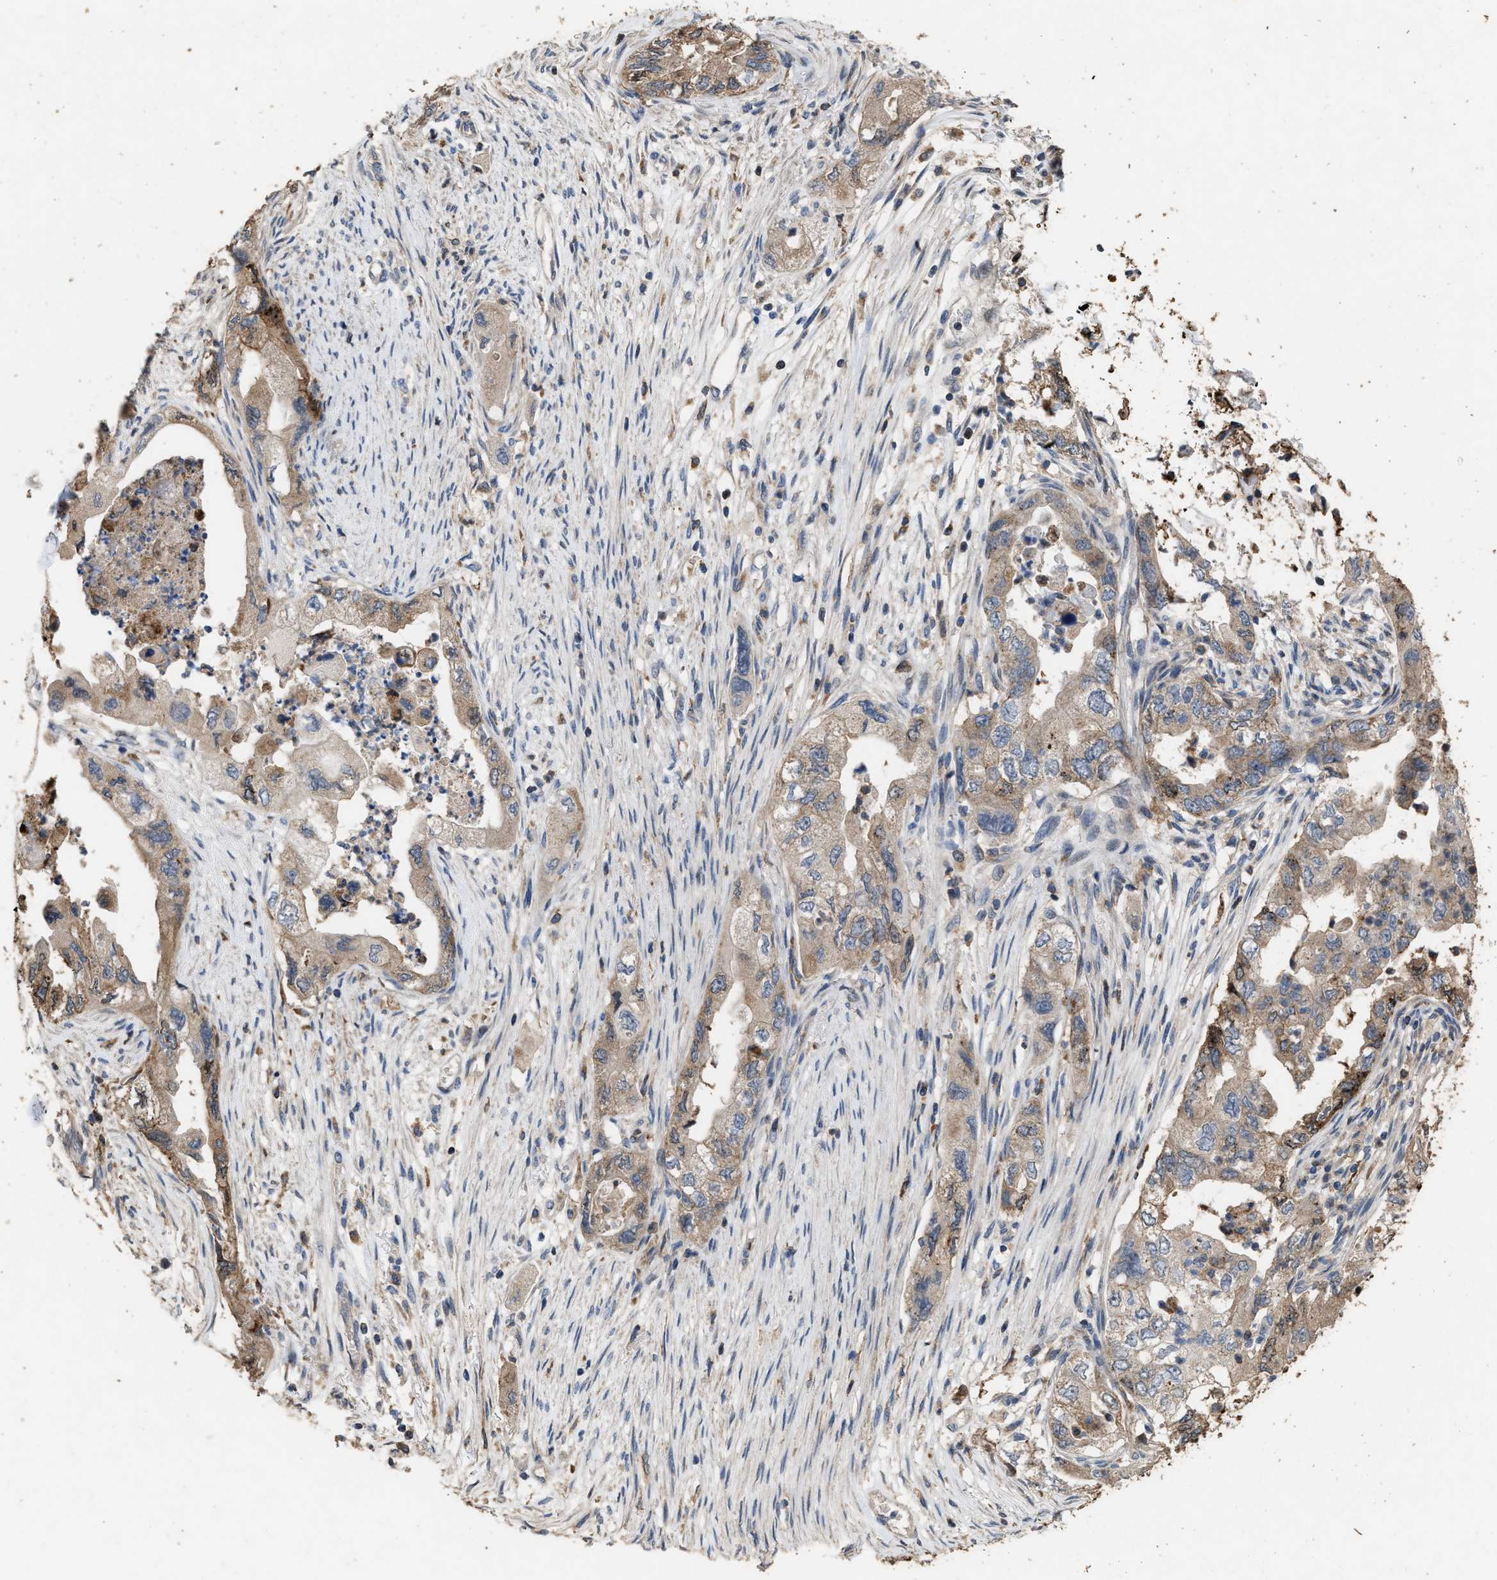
{"staining": {"intensity": "weak", "quantity": ">75%", "location": "cytoplasmic/membranous"}, "tissue": "pancreatic cancer", "cell_type": "Tumor cells", "image_type": "cancer", "snomed": [{"axis": "morphology", "description": "Adenocarcinoma, NOS"}, {"axis": "topography", "description": "Pancreas"}], "caption": "A micrograph of pancreatic cancer (adenocarcinoma) stained for a protein shows weak cytoplasmic/membranous brown staining in tumor cells.", "gene": "TDRKH", "patient": {"sex": "female", "age": 73}}